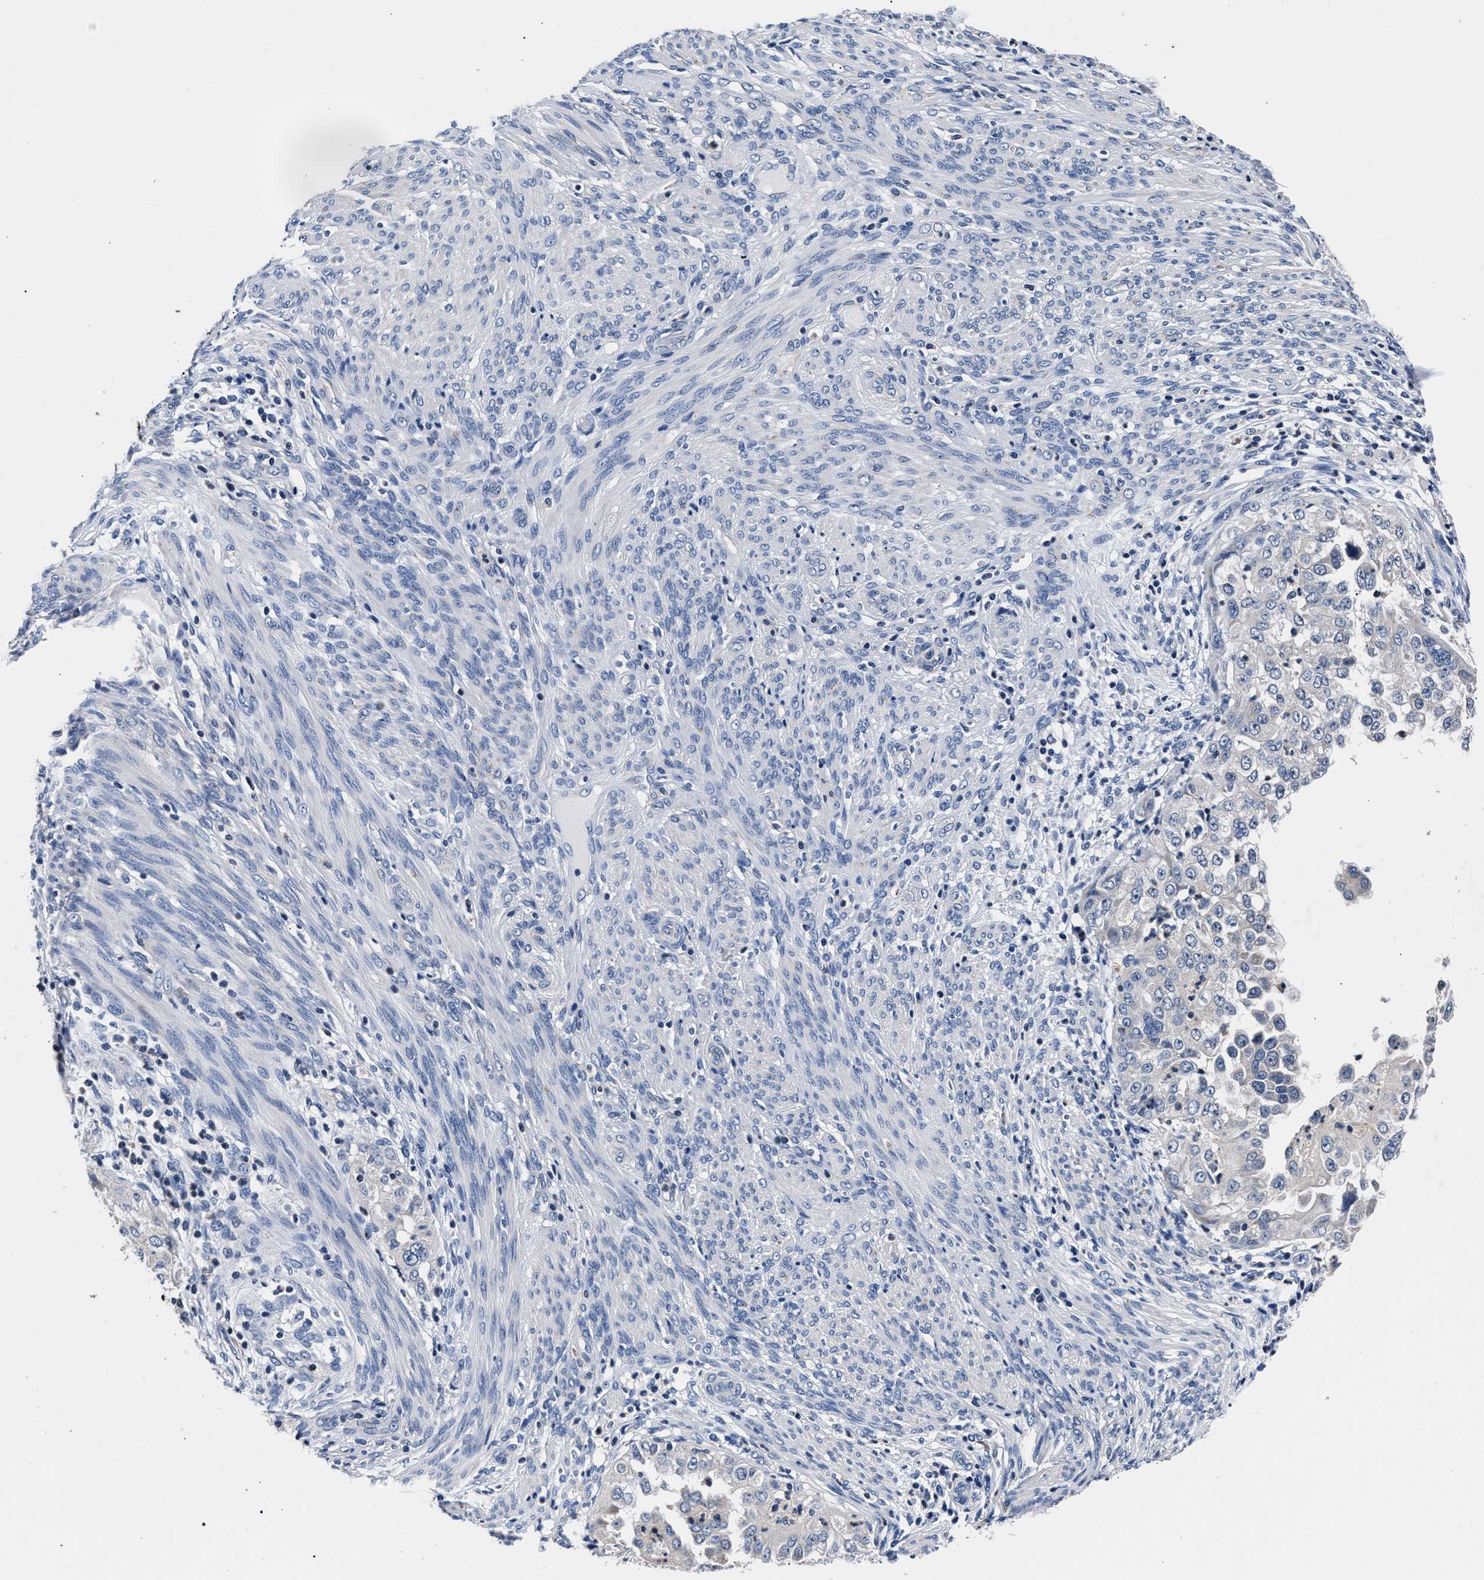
{"staining": {"intensity": "negative", "quantity": "none", "location": "none"}, "tissue": "endometrial cancer", "cell_type": "Tumor cells", "image_type": "cancer", "snomed": [{"axis": "morphology", "description": "Adenocarcinoma, NOS"}, {"axis": "topography", "description": "Endometrium"}], "caption": "This is a image of immunohistochemistry staining of endometrial cancer, which shows no expression in tumor cells. (DAB (3,3'-diaminobenzidine) immunohistochemistry (IHC), high magnification).", "gene": "PHF24", "patient": {"sex": "female", "age": 85}}